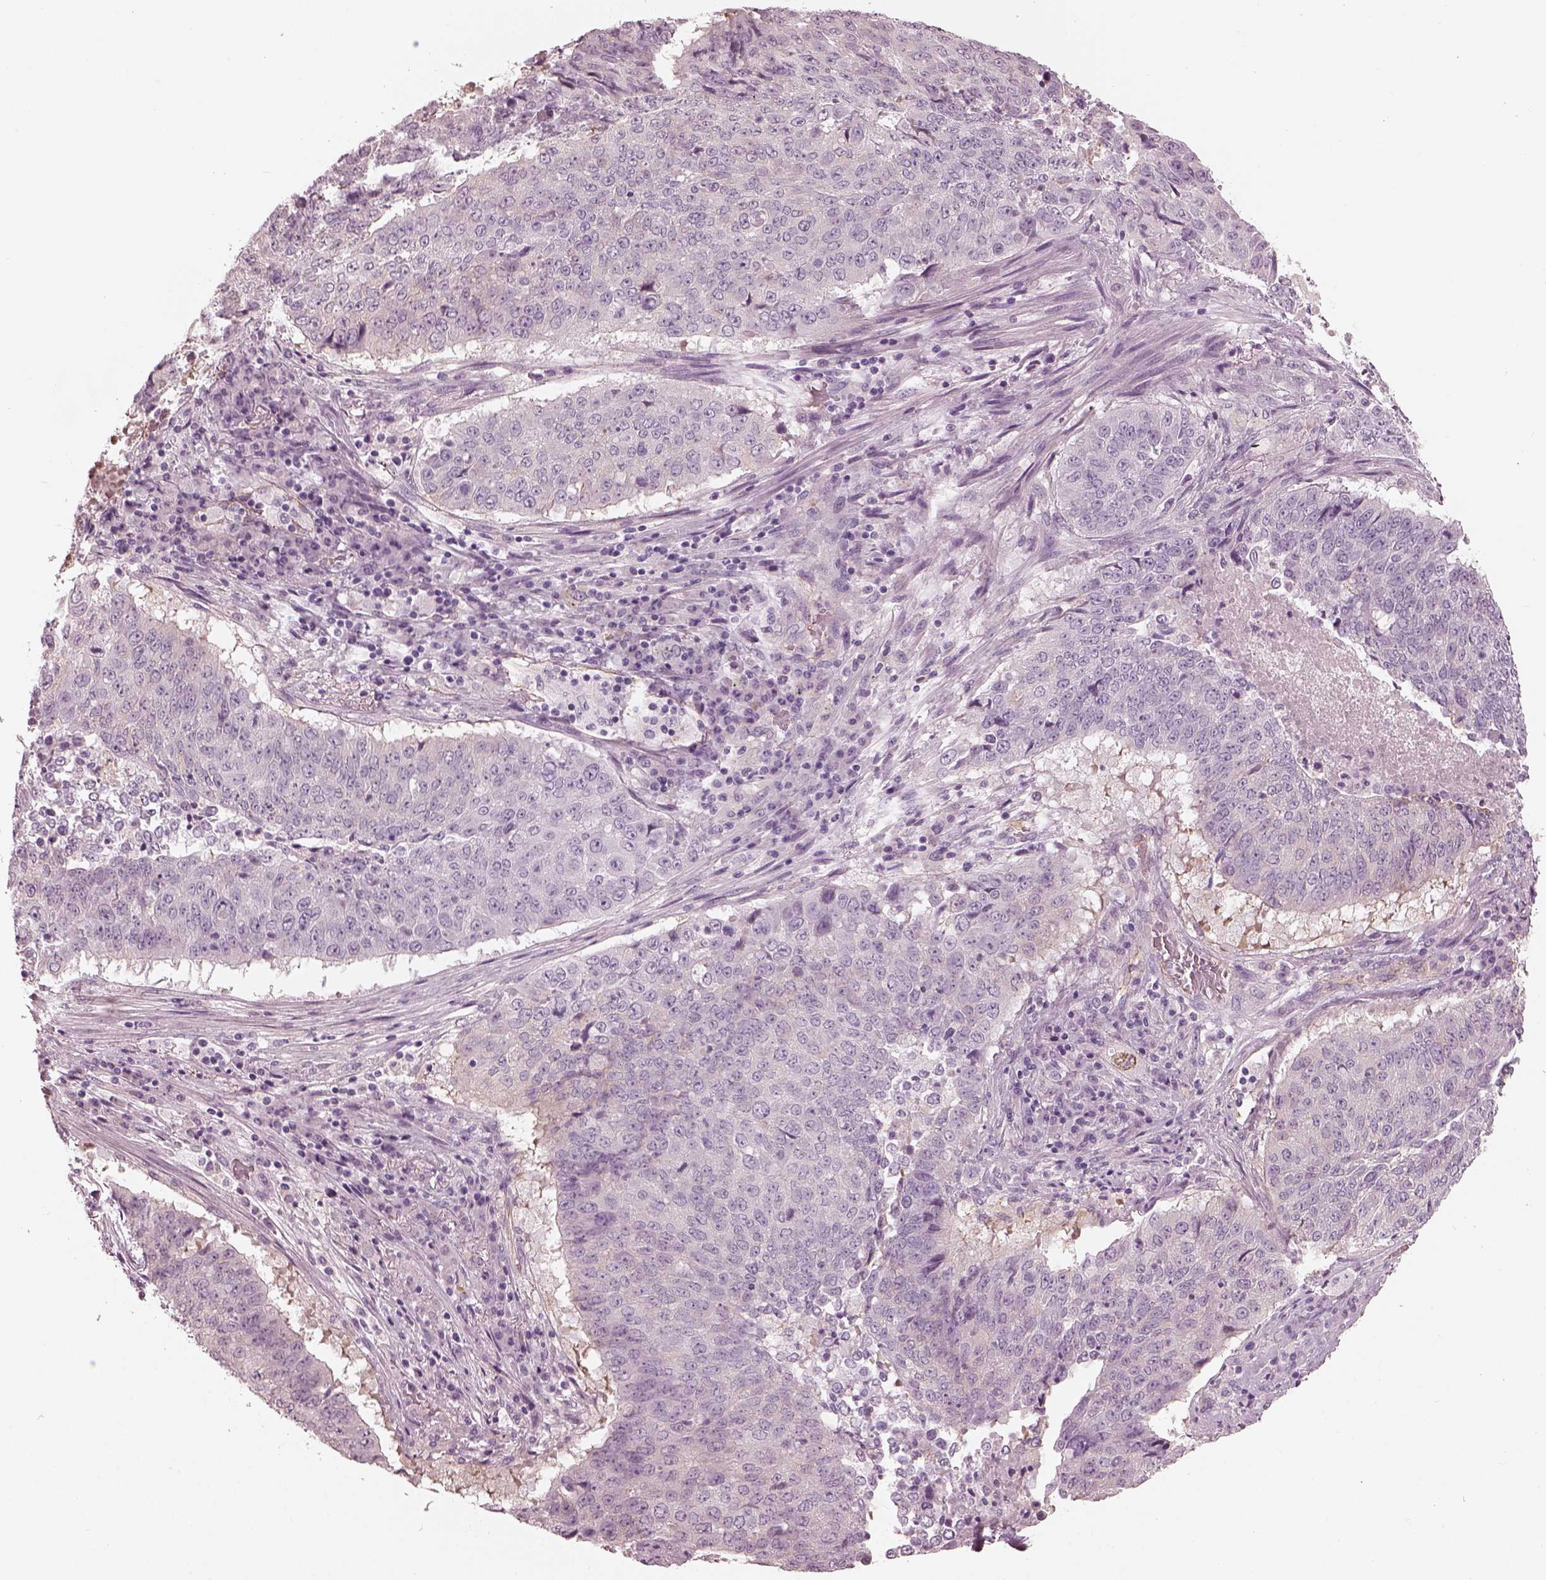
{"staining": {"intensity": "negative", "quantity": "none", "location": "none"}, "tissue": "lung cancer", "cell_type": "Tumor cells", "image_type": "cancer", "snomed": [{"axis": "morphology", "description": "Normal tissue, NOS"}, {"axis": "morphology", "description": "Squamous cell carcinoma, NOS"}, {"axis": "topography", "description": "Bronchus"}, {"axis": "topography", "description": "Lung"}], "caption": "High power microscopy micrograph of an IHC photomicrograph of lung squamous cell carcinoma, revealing no significant positivity in tumor cells. (DAB immunohistochemistry with hematoxylin counter stain).", "gene": "EIF4E1B", "patient": {"sex": "male", "age": 64}}